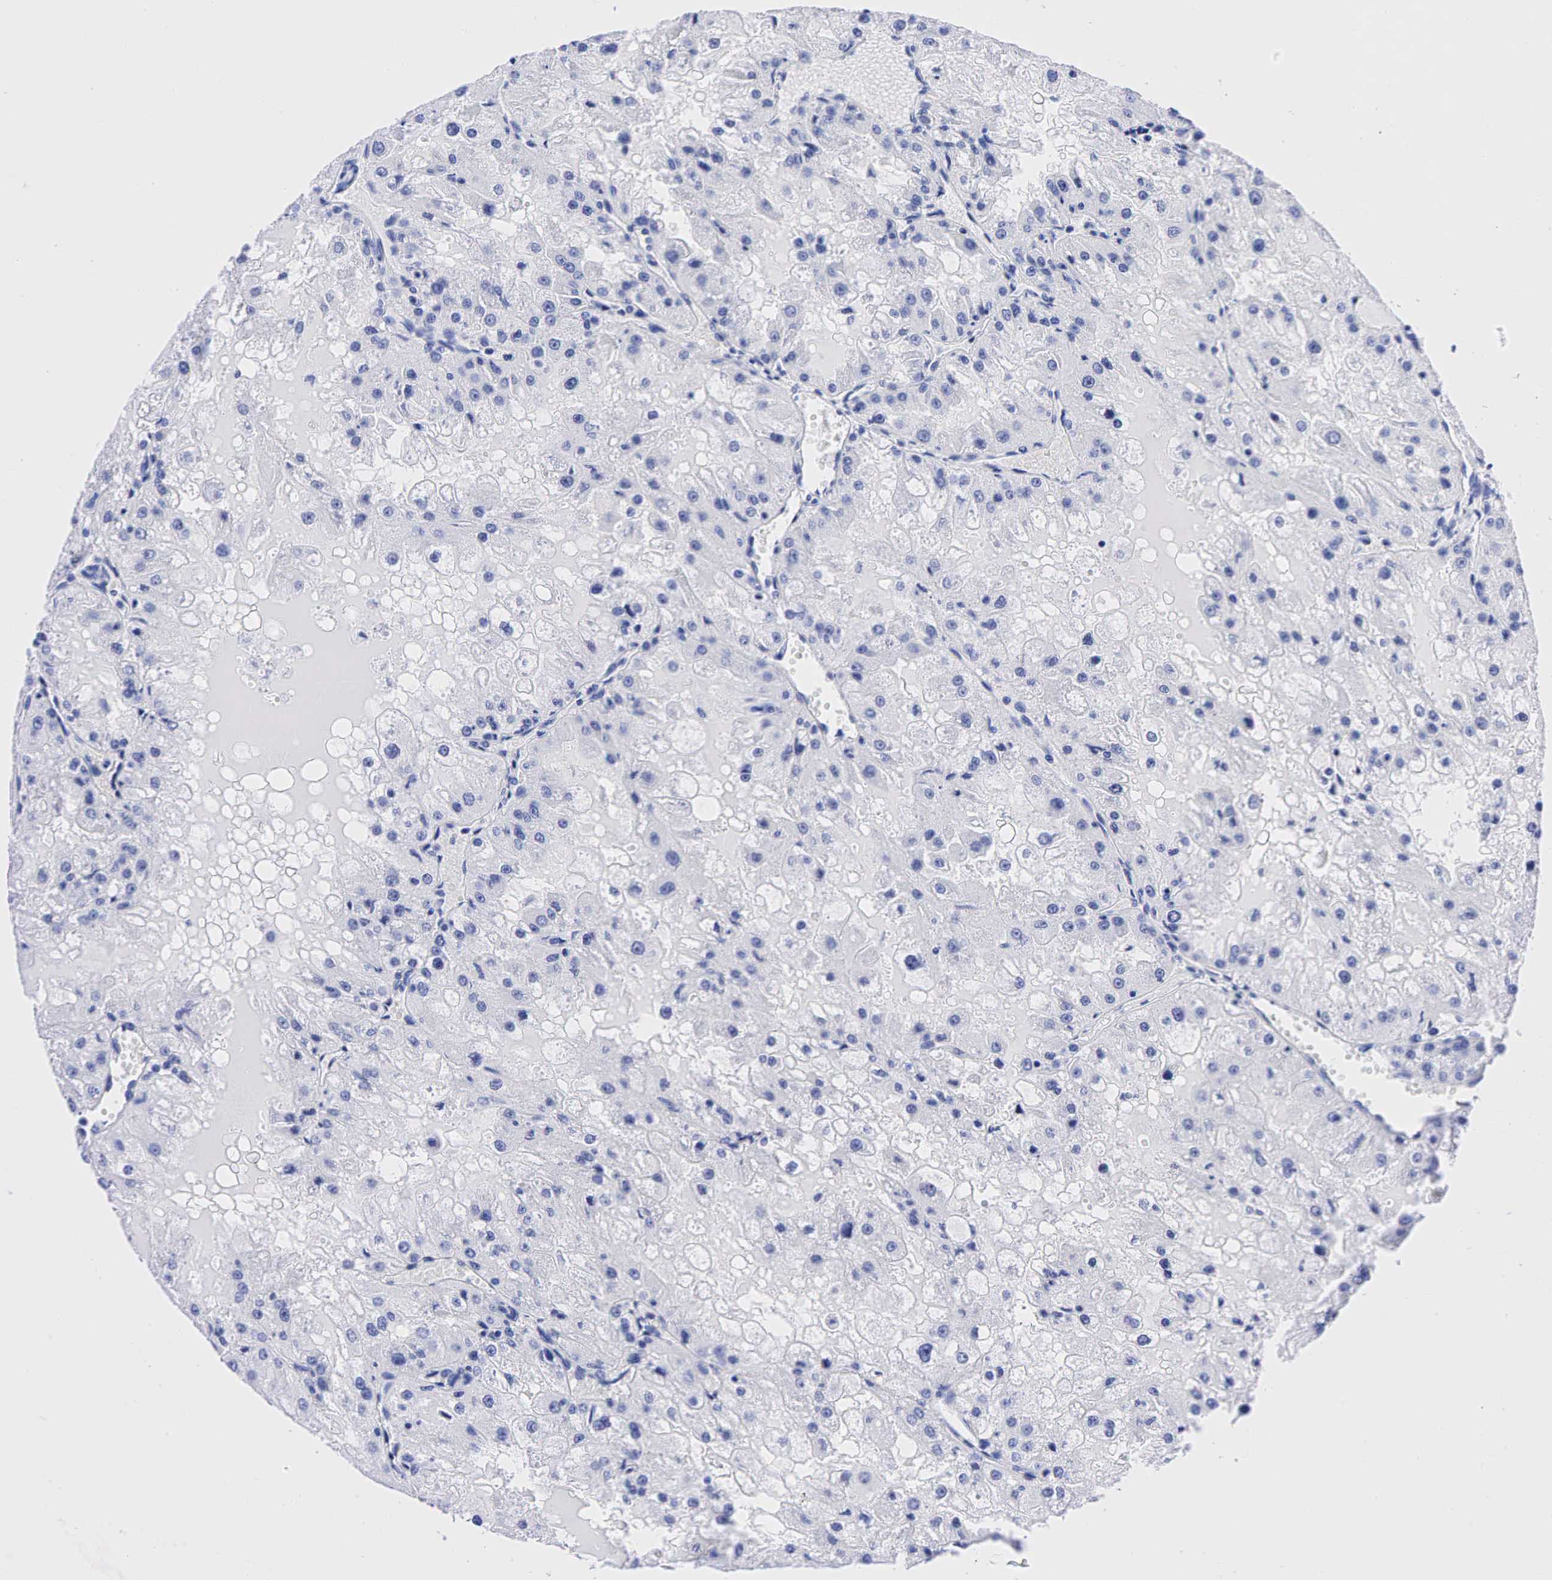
{"staining": {"intensity": "negative", "quantity": "none", "location": "none"}, "tissue": "renal cancer", "cell_type": "Tumor cells", "image_type": "cancer", "snomed": [{"axis": "morphology", "description": "Adenocarcinoma, NOS"}, {"axis": "topography", "description": "Kidney"}], "caption": "Immunohistochemistry of renal cancer (adenocarcinoma) demonstrates no positivity in tumor cells.", "gene": "CHGA", "patient": {"sex": "female", "age": 74}}